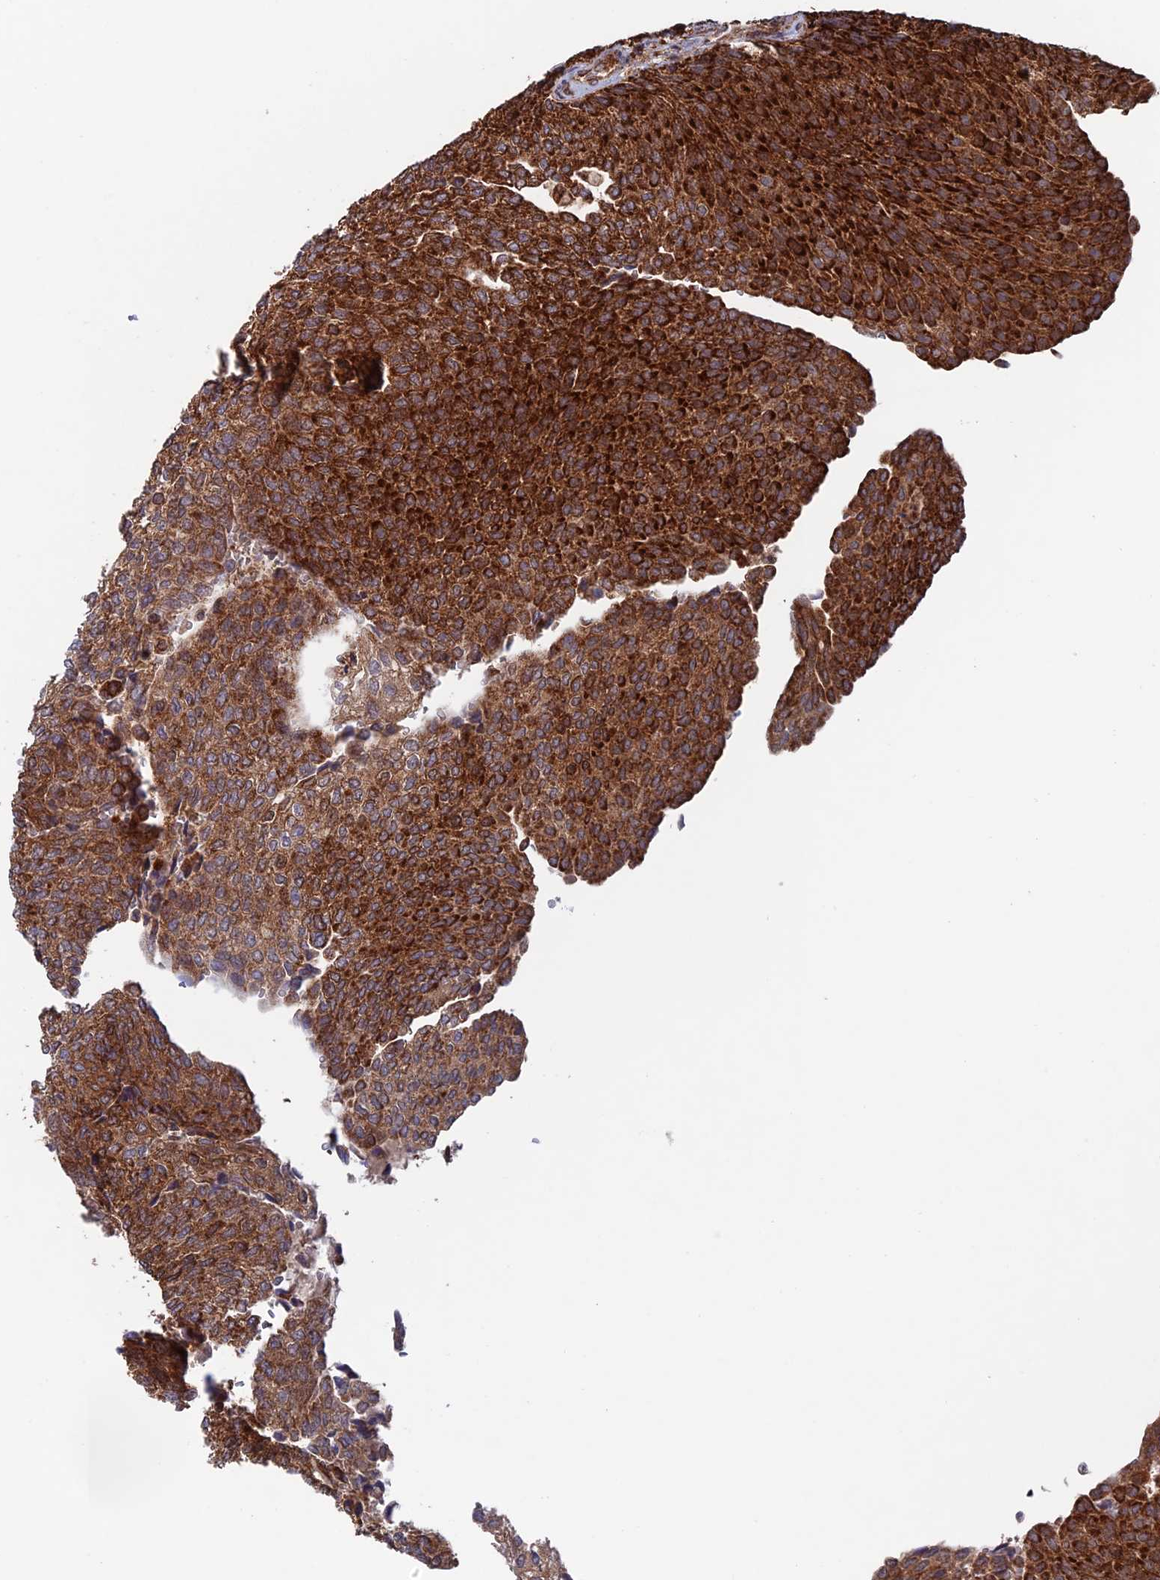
{"staining": {"intensity": "strong", "quantity": ">75%", "location": "cytoplasmic/membranous"}, "tissue": "urothelial cancer", "cell_type": "Tumor cells", "image_type": "cancer", "snomed": [{"axis": "morphology", "description": "Urothelial carcinoma, Low grade"}, {"axis": "topography", "description": "Urinary bladder"}], "caption": "Urothelial cancer was stained to show a protein in brown. There is high levels of strong cytoplasmic/membranous staining in approximately >75% of tumor cells.", "gene": "DTYMK", "patient": {"sex": "female", "age": 79}}